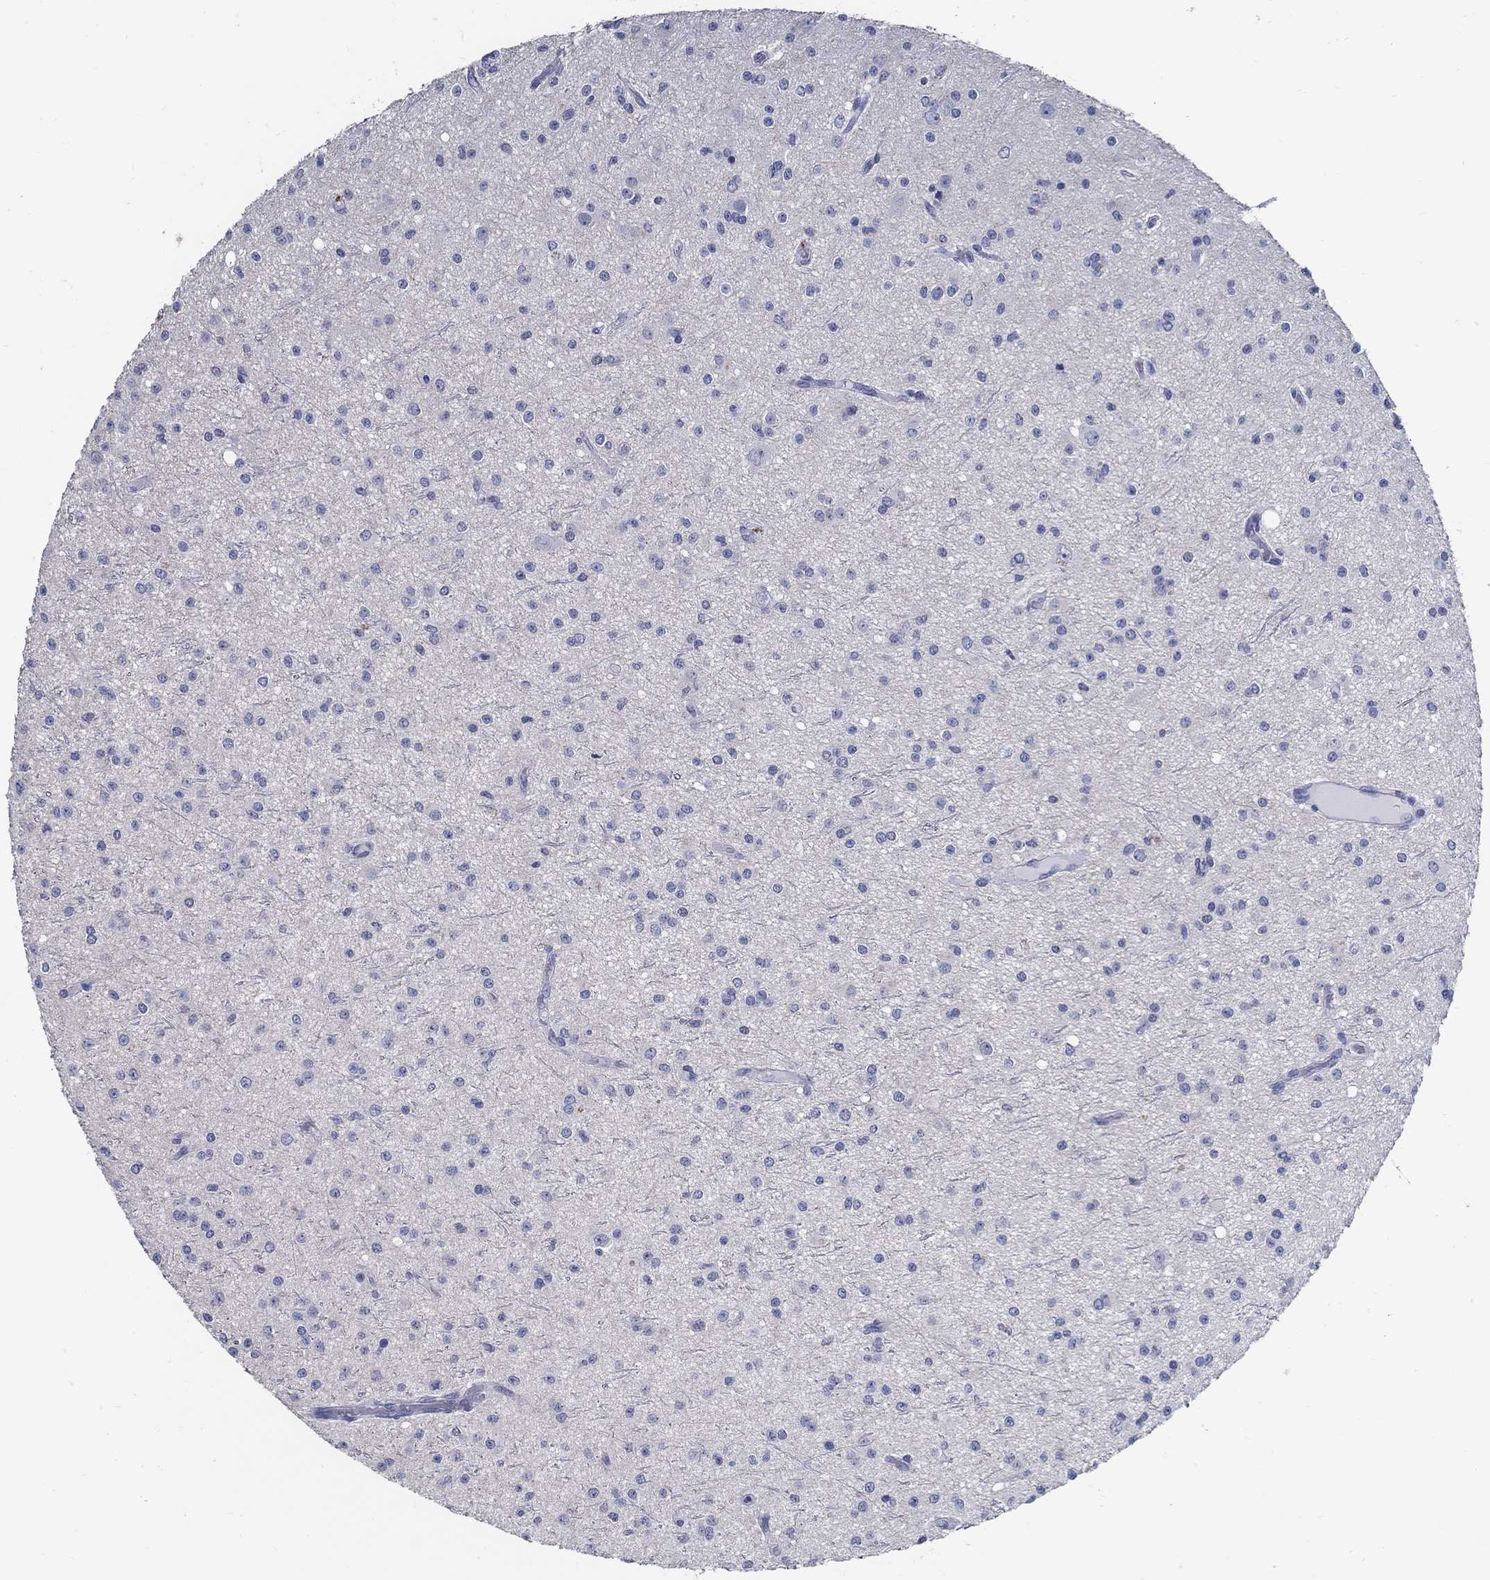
{"staining": {"intensity": "negative", "quantity": "none", "location": "none"}, "tissue": "glioma", "cell_type": "Tumor cells", "image_type": "cancer", "snomed": [{"axis": "morphology", "description": "Glioma, malignant, Low grade"}, {"axis": "topography", "description": "Brain"}], "caption": "This photomicrograph is of low-grade glioma (malignant) stained with immunohistochemistry to label a protein in brown with the nuclei are counter-stained blue. There is no expression in tumor cells.", "gene": "USP29", "patient": {"sex": "male", "age": 27}}